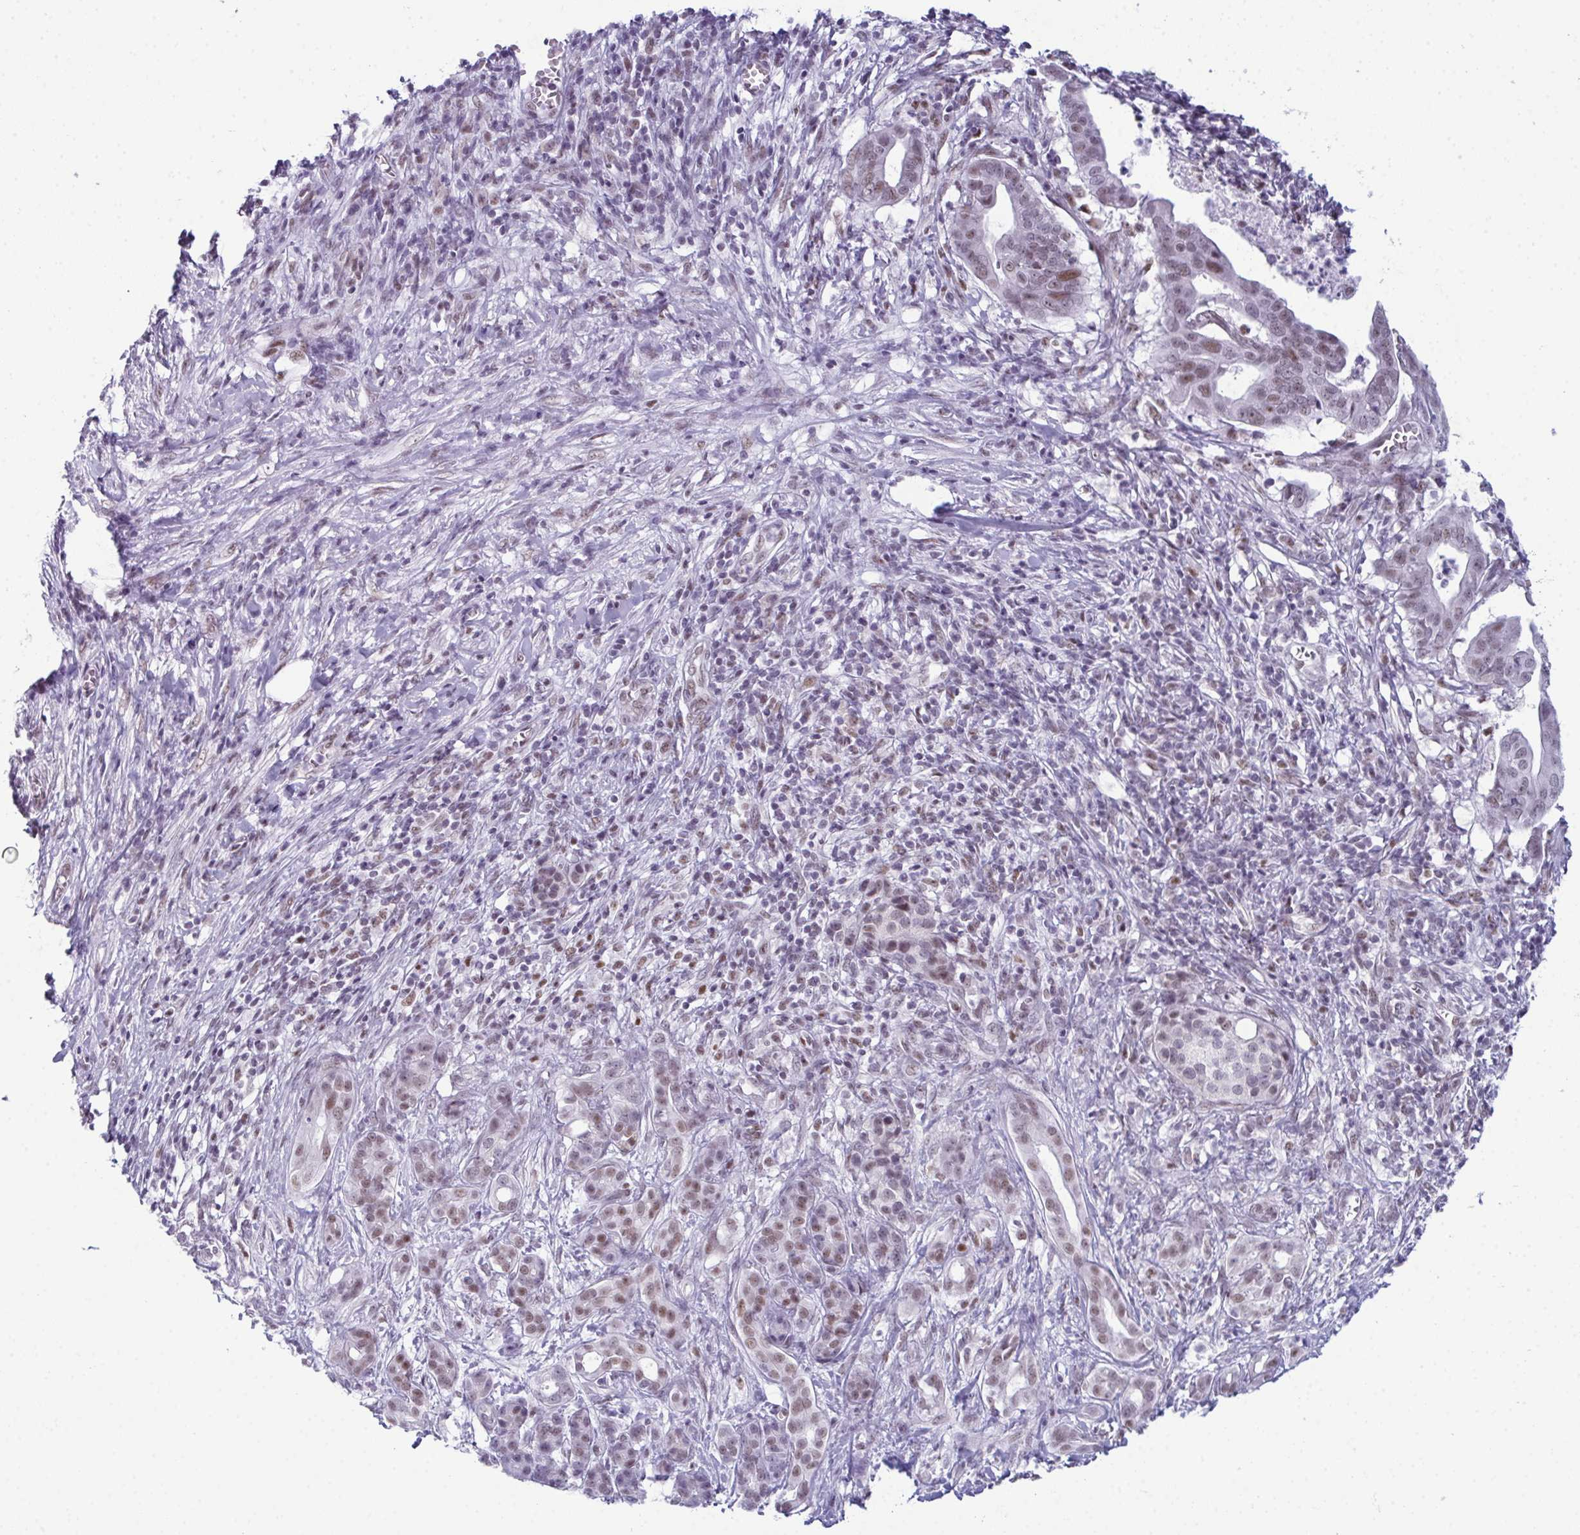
{"staining": {"intensity": "moderate", "quantity": ">75%", "location": "nuclear"}, "tissue": "pancreatic cancer", "cell_type": "Tumor cells", "image_type": "cancer", "snomed": [{"axis": "morphology", "description": "Adenocarcinoma, NOS"}, {"axis": "topography", "description": "Pancreas"}], "caption": "A brown stain highlights moderate nuclear positivity of a protein in human pancreatic cancer (adenocarcinoma) tumor cells.", "gene": "RBM7", "patient": {"sex": "male", "age": 61}}